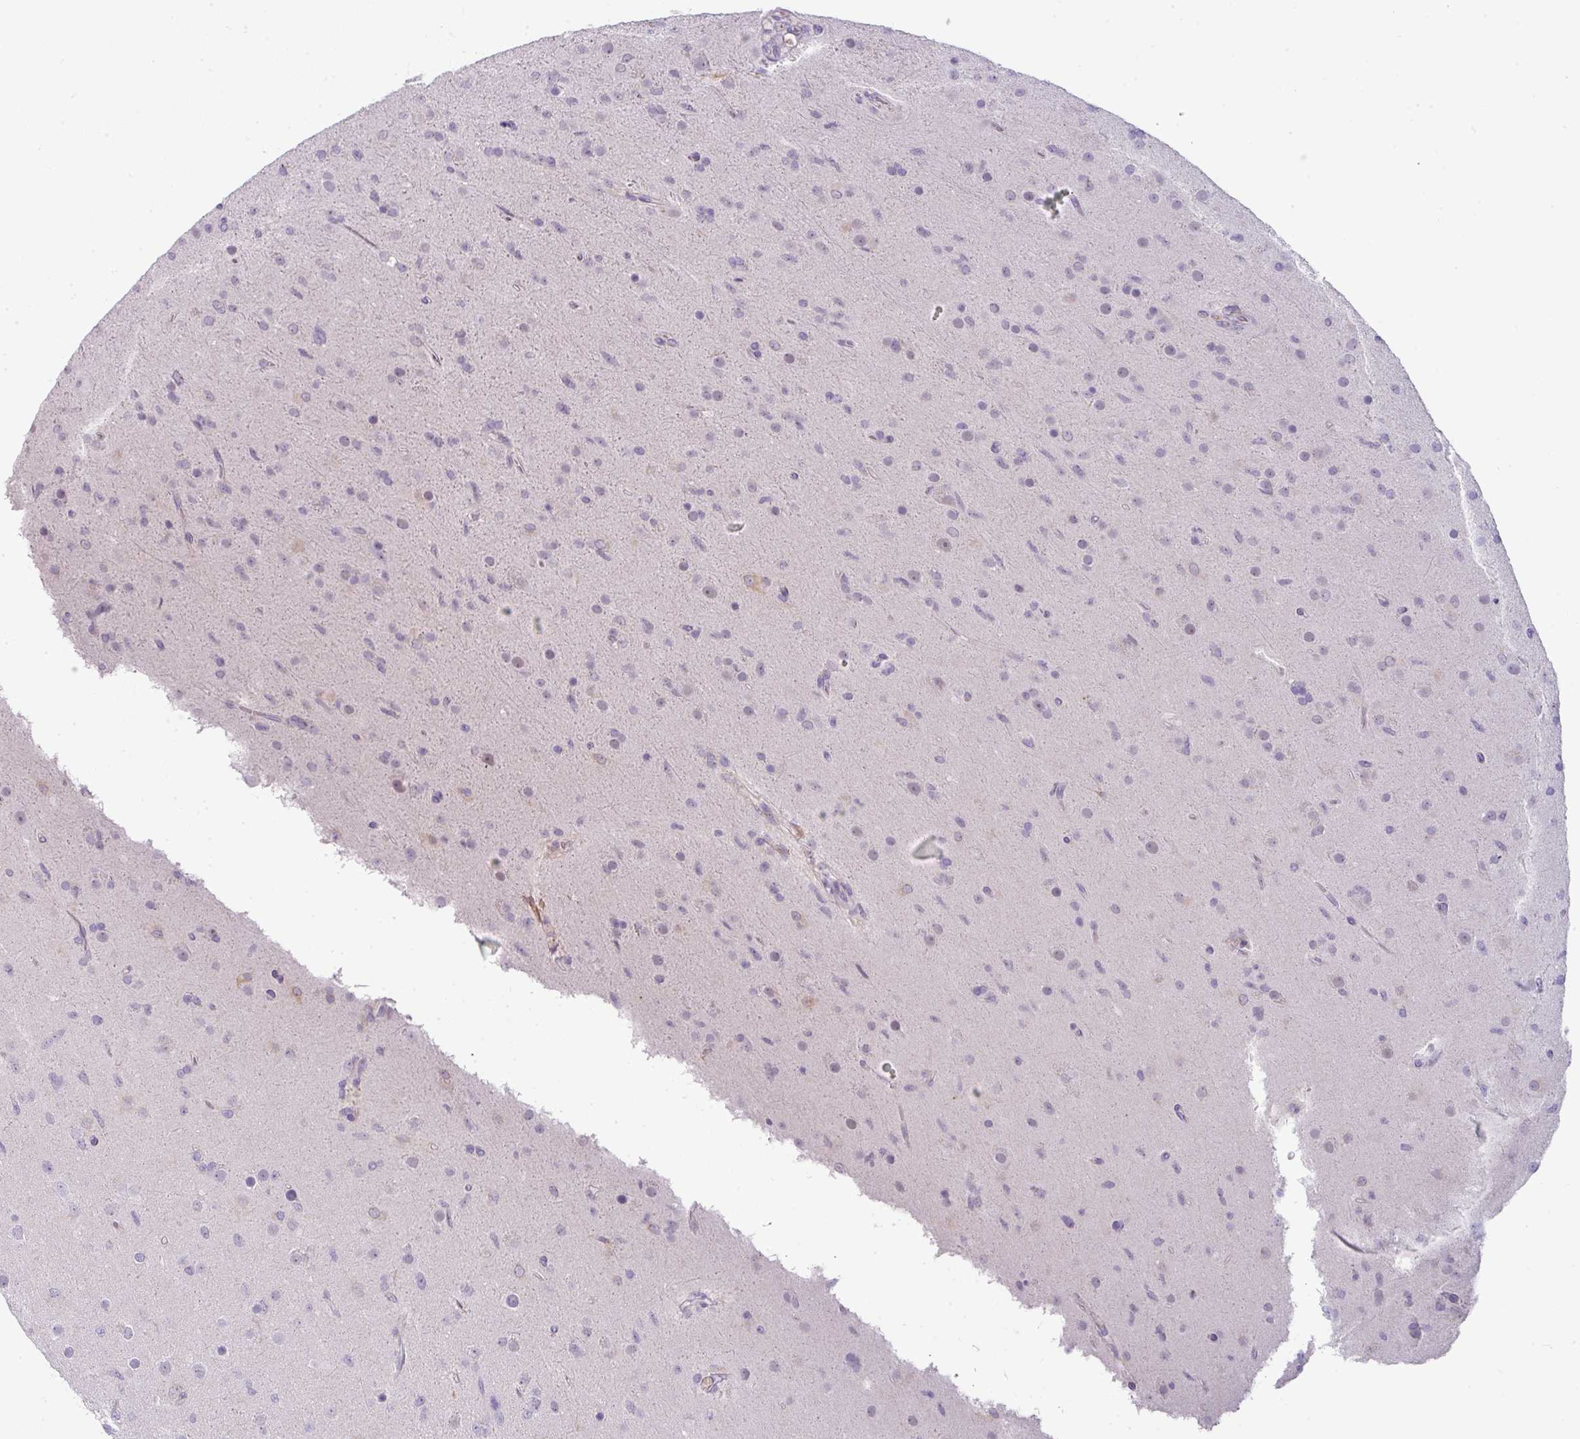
{"staining": {"intensity": "negative", "quantity": "none", "location": "none"}, "tissue": "glioma", "cell_type": "Tumor cells", "image_type": "cancer", "snomed": [{"axis": "morphology", "description": "Glioma, malignant, Low grade"}, {"axis": "topography", "description": "Brain"}], "caption": "Immunohistochemistry image of glioma stained for a protein (brown), which exhibits no expression in tumor cells. (DAB immunohistochemistry with hematoxylin counter stain).", "gene": "FGF17", "patient": {"sex": "male", "age": 65}}